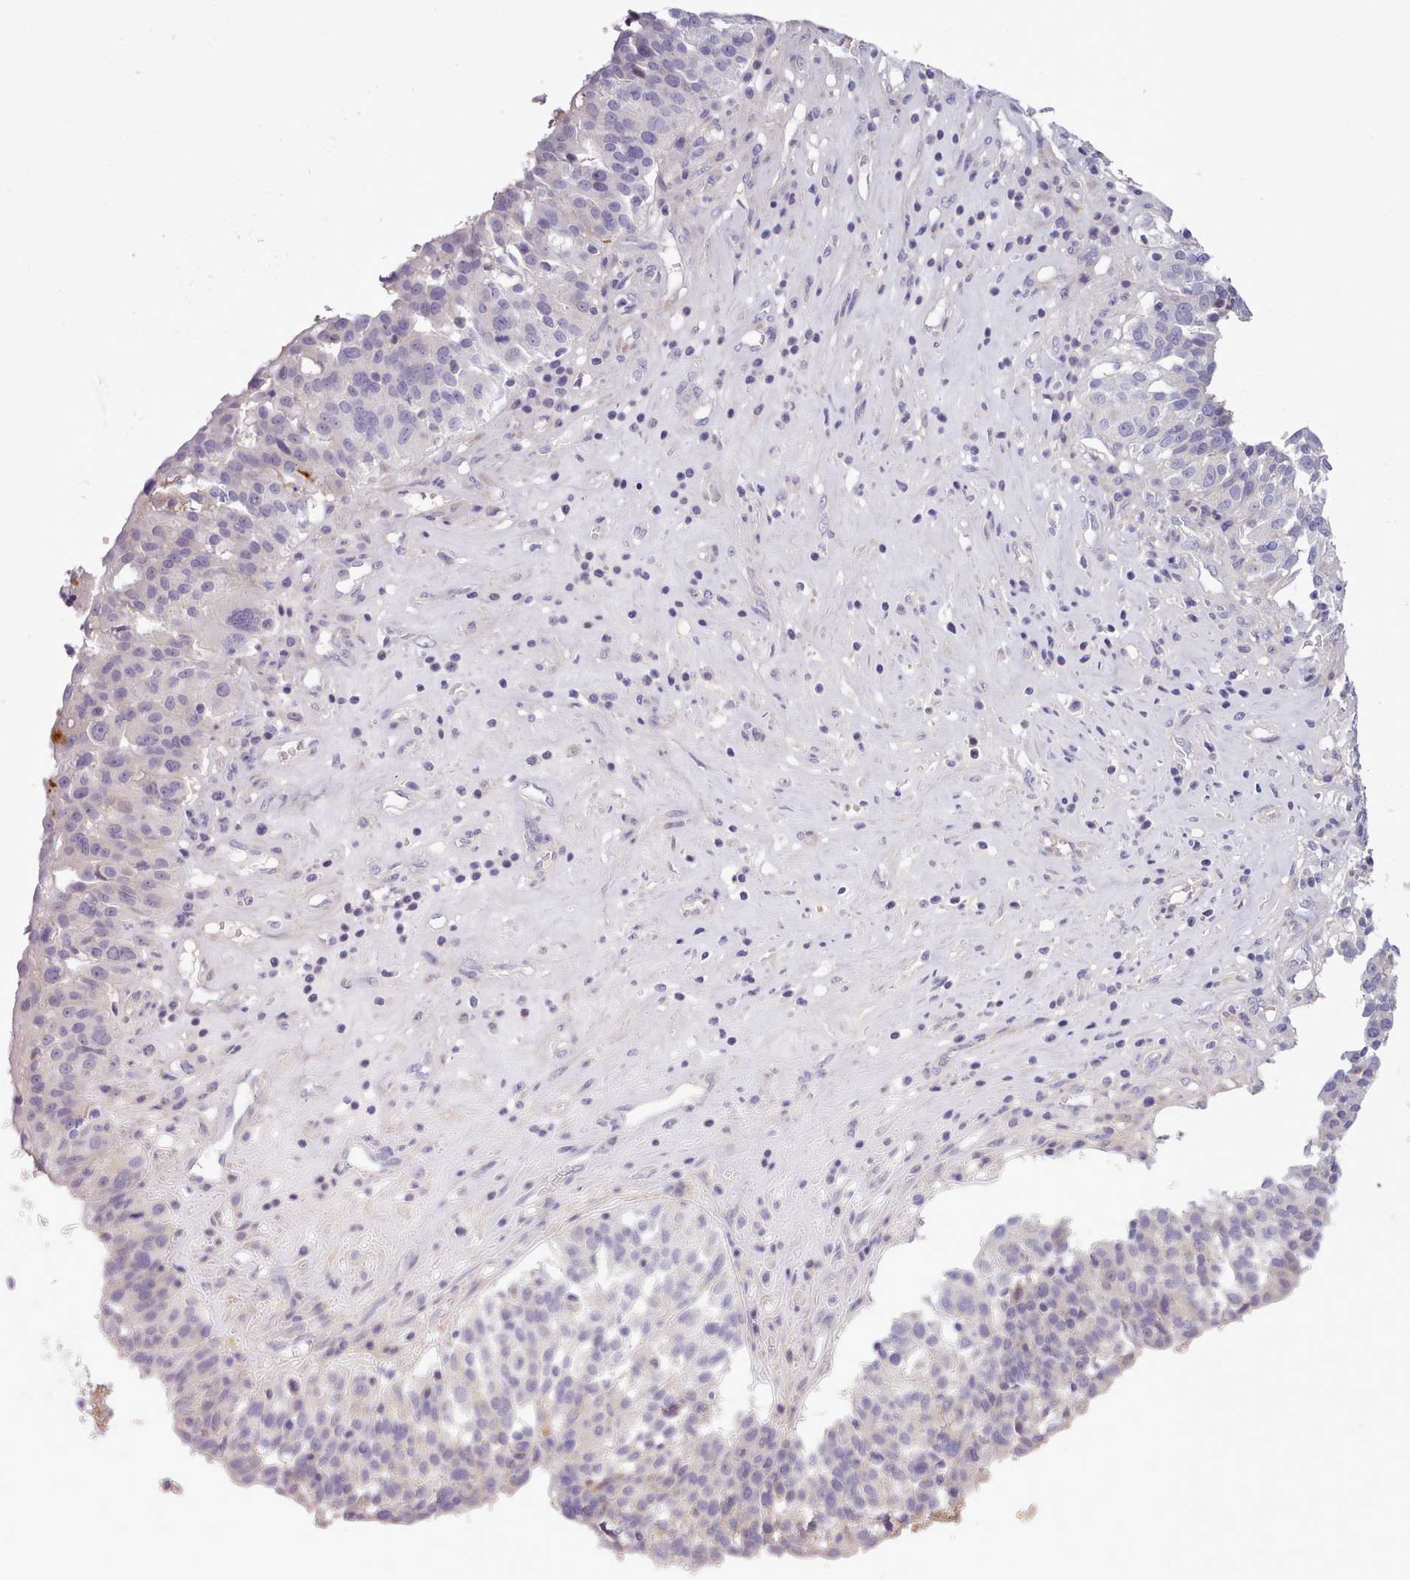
{"staining": {"intensity": "negative", "quantity": "none", "location": "none"}, "tissue": "ovarian cancer", "cell_type": "Tumor cells", "image_type": "cancer", "snomed": [{"axis": "morphology", "description": "Cystadenocarcinoma, serous, NOS"}, {"axis": "topography", "description": "Ovary"}], "caption": "This image is of ovarian serous cystadenocarcinoma stained with immunohistochemistry (IHC) to label a protein in brown with the nuclei are counter-stained blue. There is no positivity in tumor cells. The staining is performed using DAB brown chromogen with nuclei counter-stained in using hematoxylin.", "gene": "CYP2A13", "patient": {"sex": "female", "age": 59}}